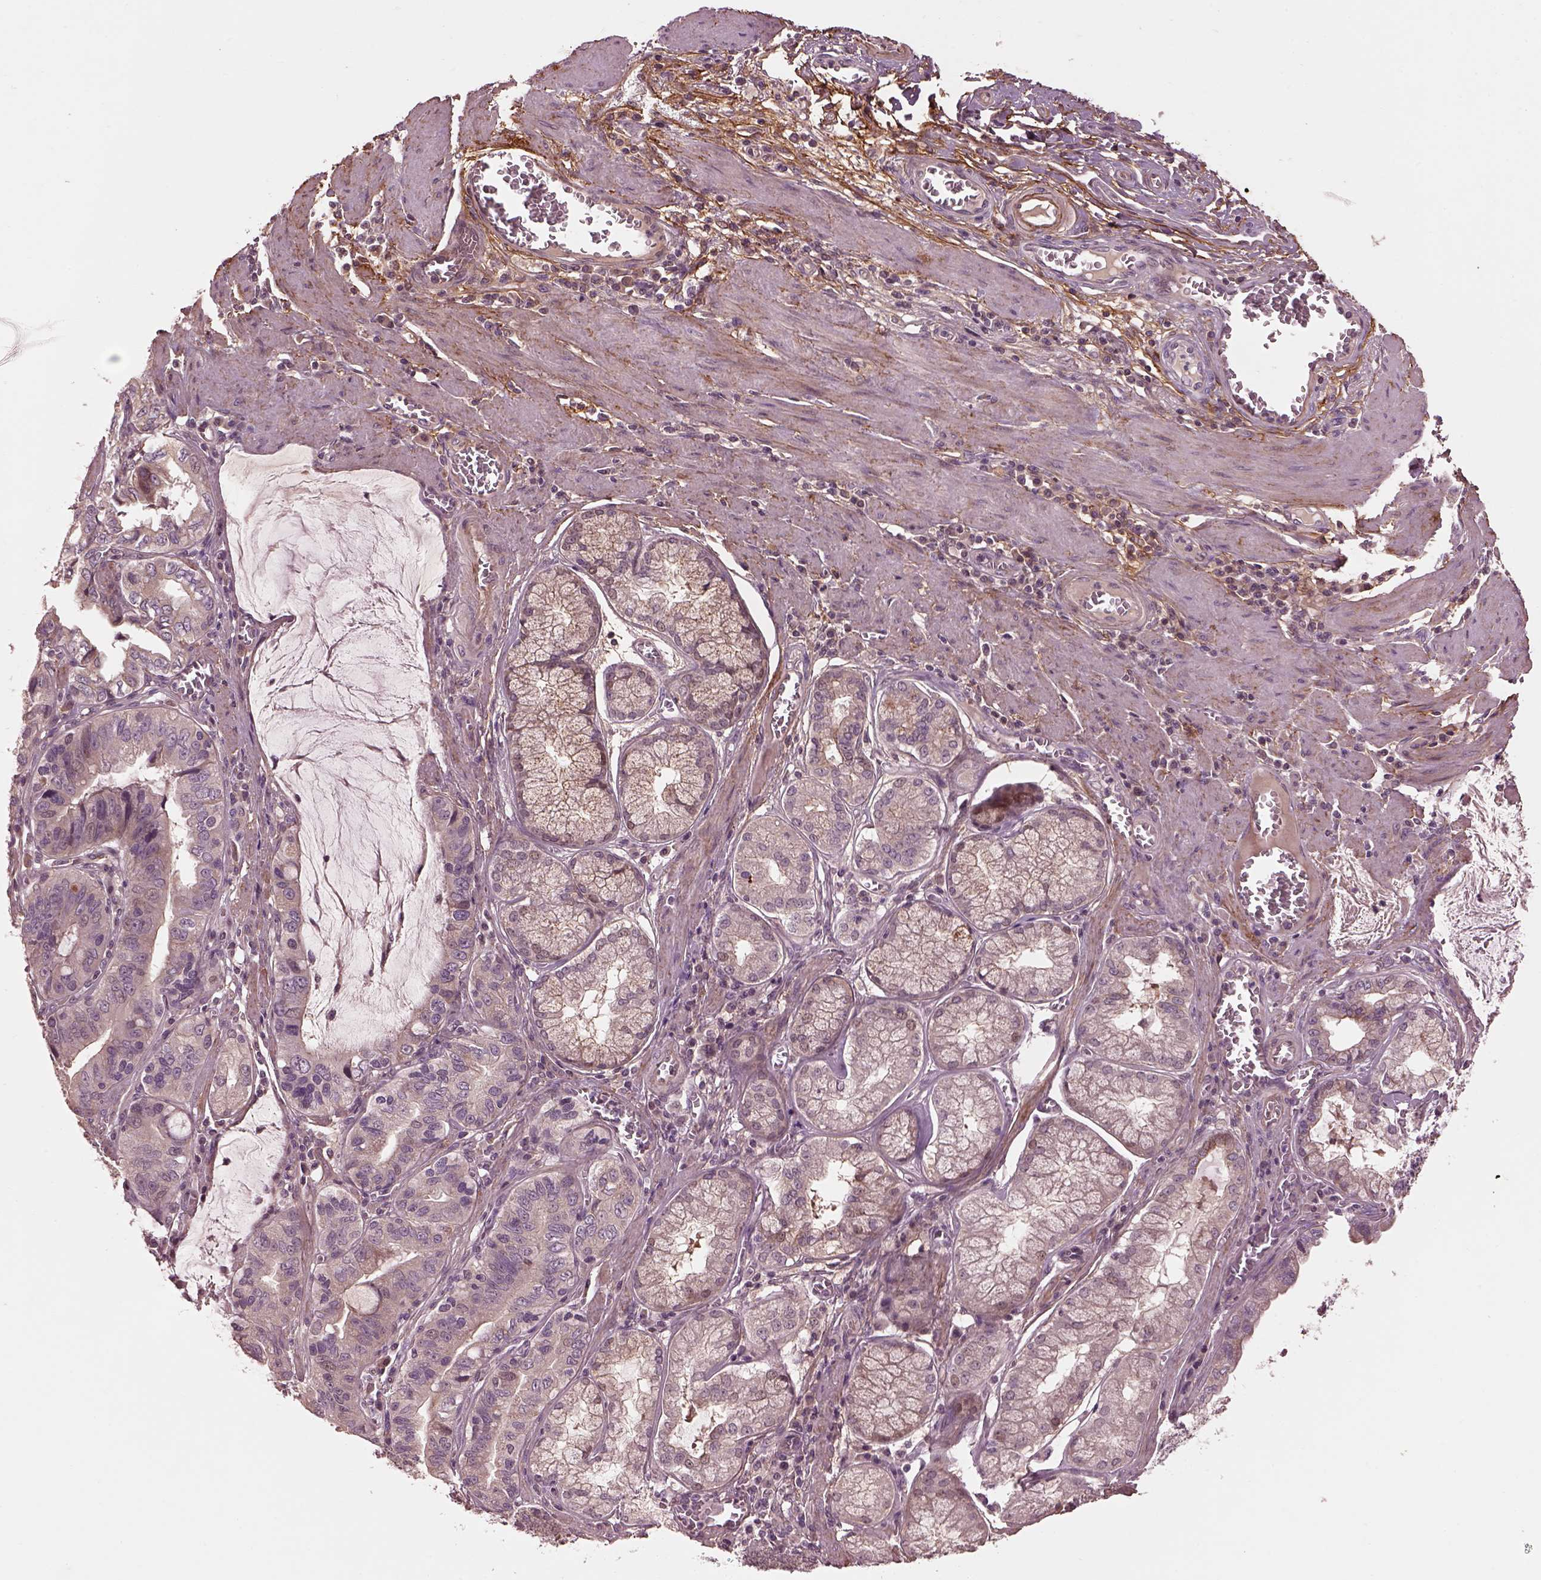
{"staining": {"intensity": "weak", "quantity": "<25%", "location": "cytoplasmic/membranous"}, "tissue": "stomach cancer", "cell_type": "Tumor cells", "image_type": "cancer", "snomed": [{"axis": "morphology", "description": "Adenocarcinoma, NOS"}, {"axis": "topography", "description": "Stomach, lower"}], "caption": "Immunohistochemistry (IHC) histopathology image of stomach cancer stained for a protein (brown), which reveals no positivity in tumor cells.", "gene": "EFEMP1", "patient": {"sex": "female", "age": 76}}